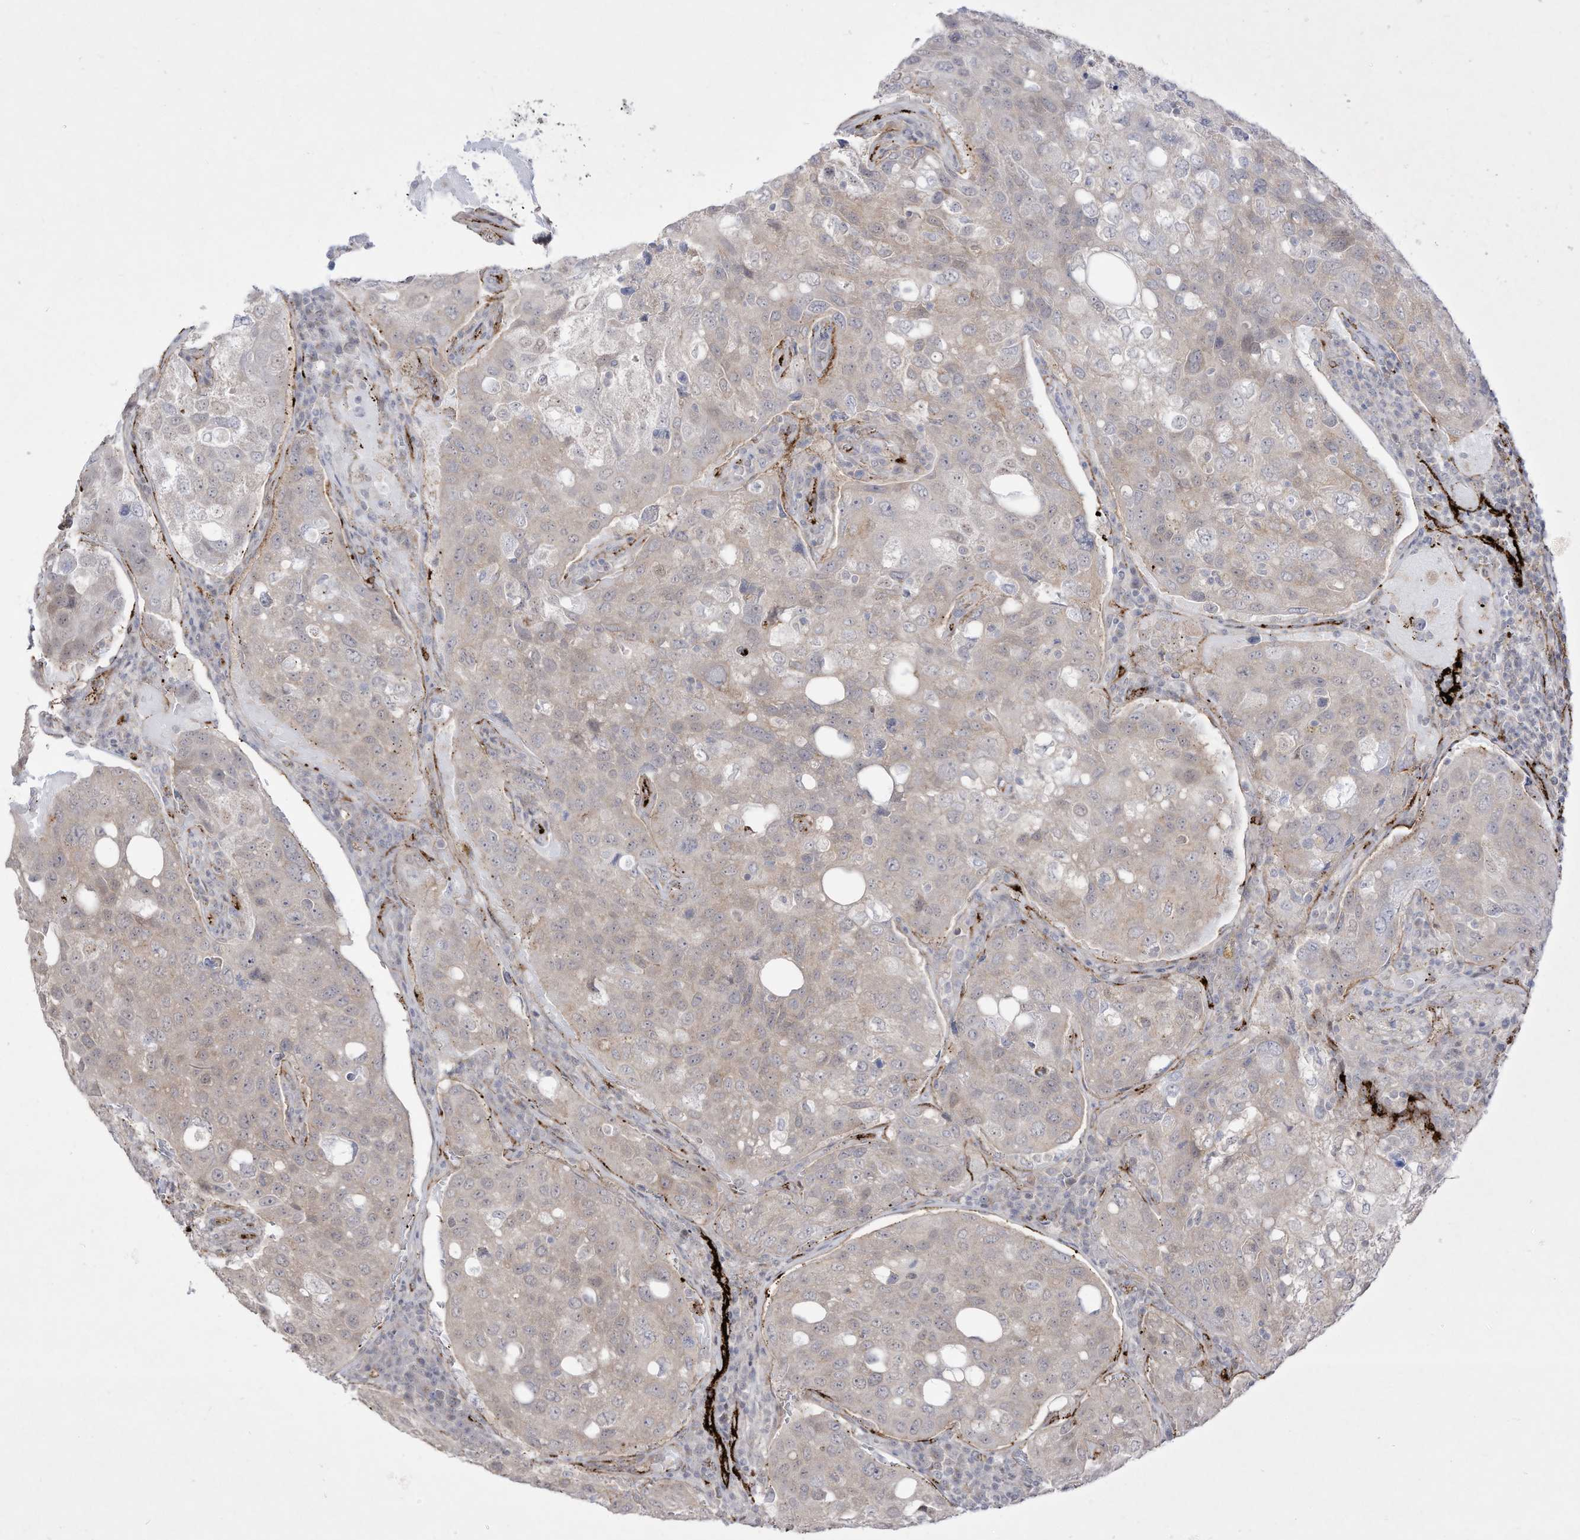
{"staining": {"intensity": "weak", "quantity": "<25%", "location": "cytoplasmic/membranous"}, "tissue": "urothelial cancer", "cell_type": "Tumor cells", "image_type": "cancer", "snomed": [{"axis": "morphology", "description": "Urothelial carcinoma, High grade"}, {"axis": "topography", "description": "Lymph node"}, {"axis": "topography", "description": "Urinary bladder"}], "caption": "DAB immunohistochemical staining of high-grade urothelial carcinoma displays no significant expression in tumor cells.", "gene": "ZGRF1", "patient": {"sex": "male", "age": 51}}